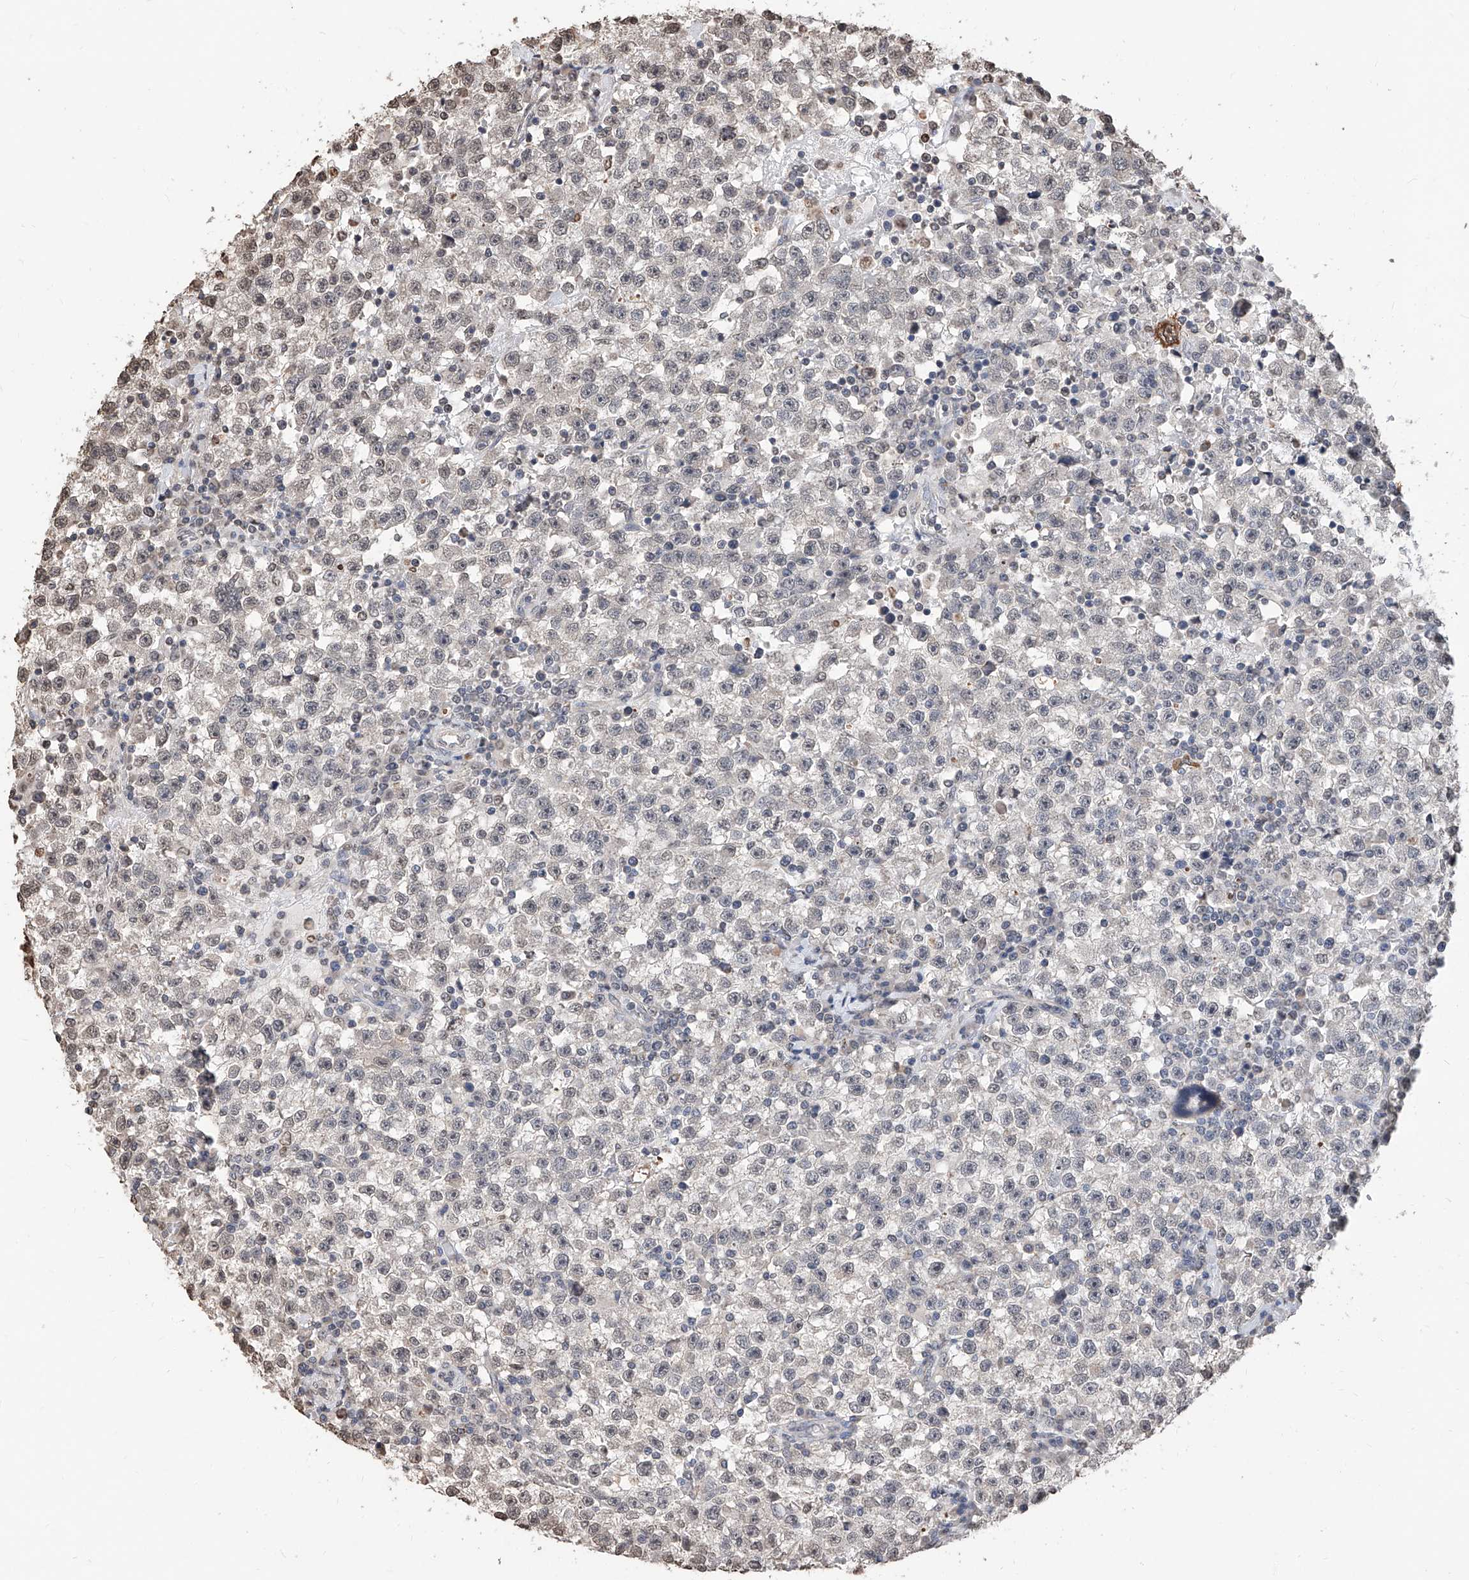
{"staining": {"intensity": "negative", "quantity": "none", "location": "none"}, "tissue": "testis cancer", "cell_type": "Tumor cells", "image_type": "cancer", "snomed": [{"axis": "morphology", "description": "Seminoma, NOS"}, {"axis": "topography", "description": "Testis"}], "caption": "Photomicrograph shows no protein staining in tumor cells of testis seminoma tissue.", "gene": "RP9", "patient": {"sex": "male", "age": 22}}